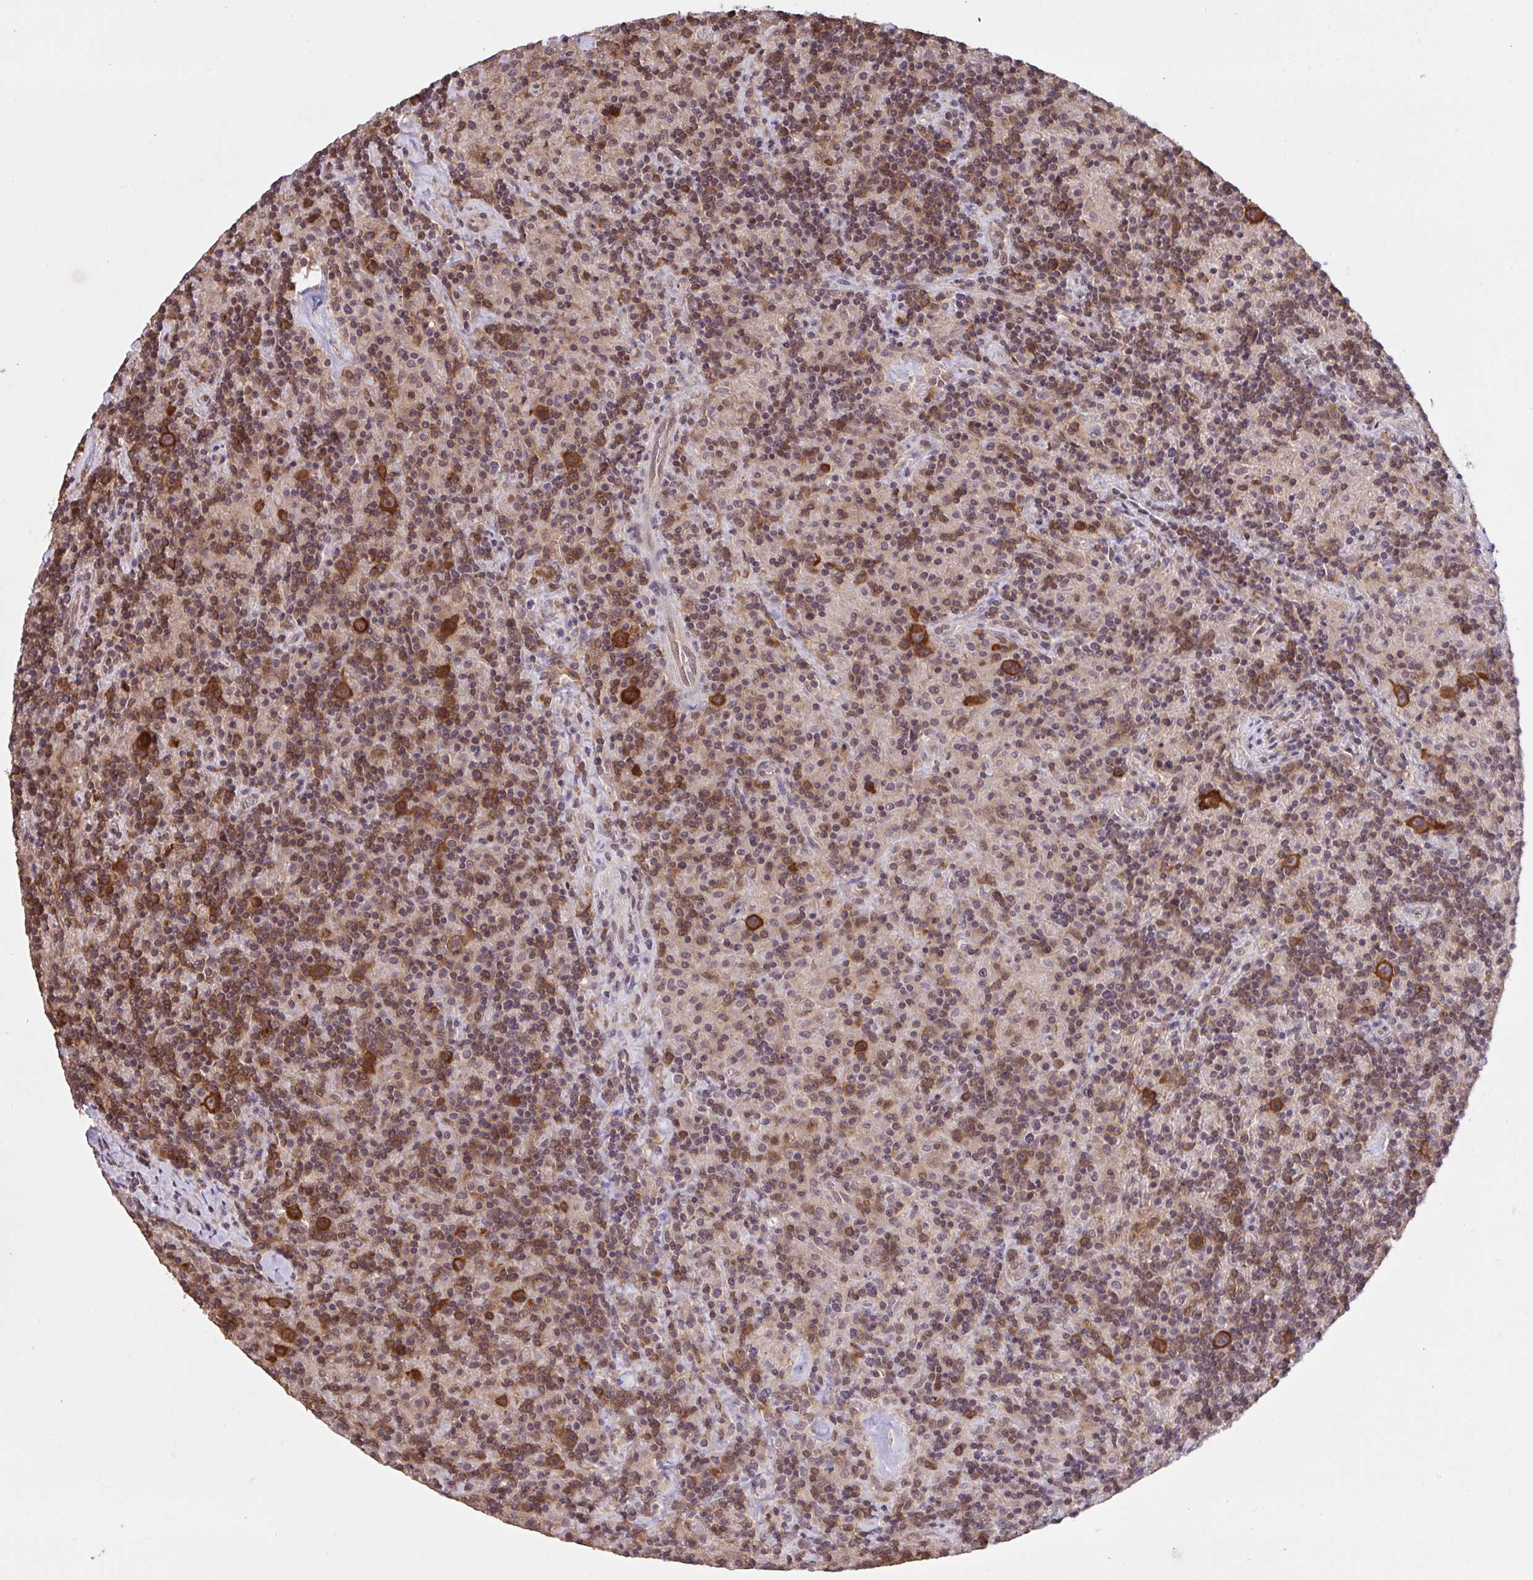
{"staining": {"intensity": "strong", "quantity": ">75%", "location": "cytoplasmic/membranous"}, "tissue": "lymphoma", "cell_type": "Tumor cells", "image_type": "cancer", "snomed": [{"axis": "morphology", "description": "Hodgkin's disease, NOS"}, {"axis": "topography", "description": "Lymph node"}], "caption": "Brown immunohistochemical staining in human Hodgkin's disease exhibits strong cytoplasmic/membranous positivity in about >75% of tumor cells. (IHC, brightfield microscopy, high magnification).", "gene": "C12orf57", "patient": {"sex": "male", "age": 70}}